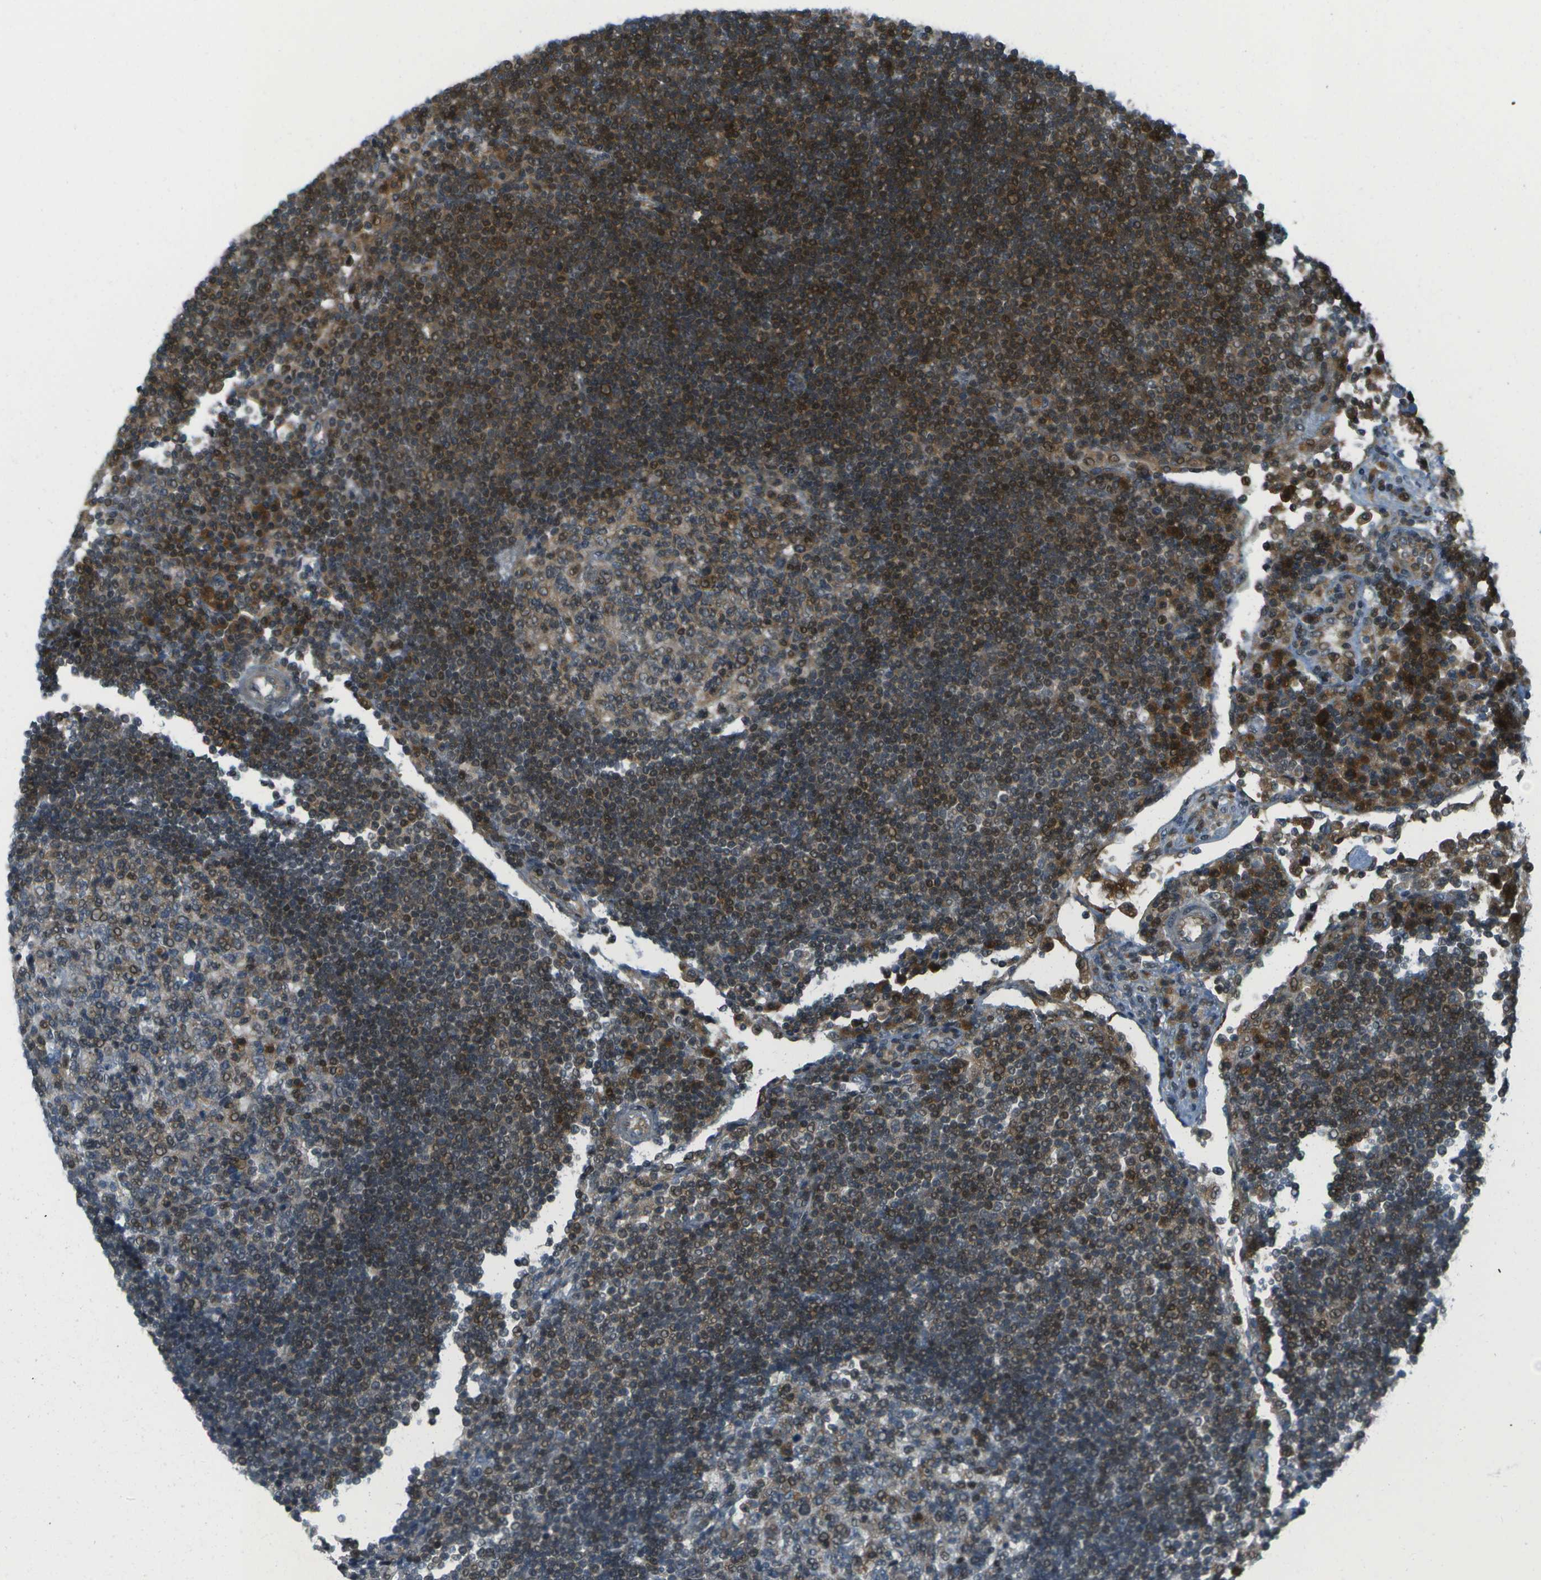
{"staining": {"intensity": "moderate", "quantity": "25%-75%", "location": "cytoplasmic/membranous"}, "tissue": "lymph node", "cell_type": "Germinal center cells", "image_type": "normal", "snomed": [{"axis": "morphology", "description": "Normal tissue, NOS"}, {"axis": "topography", "description": "Lymph node"}], "caption": "Protein staining reveals moderate cytoplasmic/membranous staining in approximately 25%-75% of germinal center cells in unremarkable lymph node.", "gene": "TMEM19", "patient": {"sex": "female", "age": 53}}